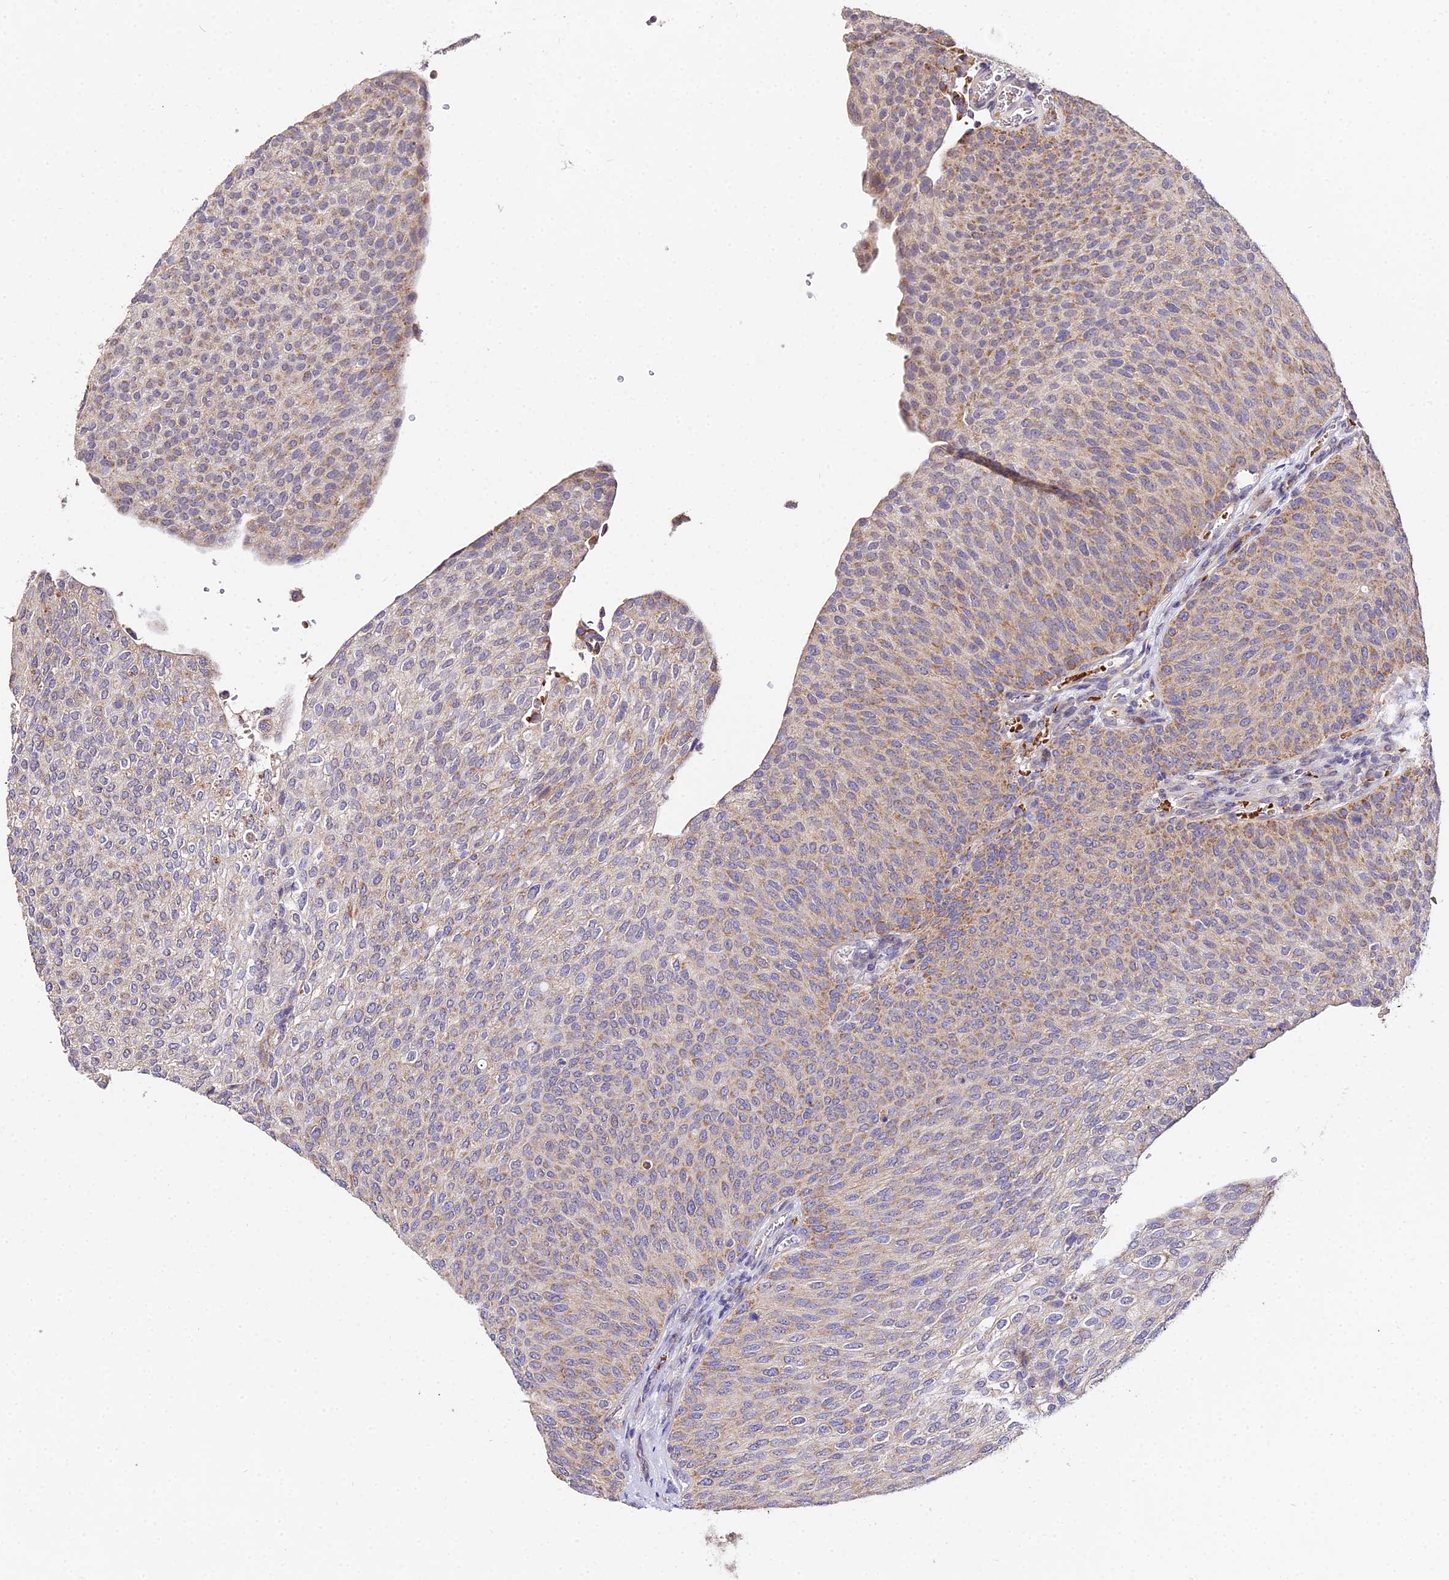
{"staining": {"intensity": "moderate", "quantity": "<25%", "location": "cytoplasmic/membranous"}, "tissue": "urothelial cancer", "cell_type": "Tumor cells", "image_type": "cancer", "snomed": [{"axis": "morphology", "description": "Urothelial carcinoma, High grade"}, {"axis": "topography", "description": "Urinary bladder"}], "caption": "Immunohistochemistry (IHC) photomicrograph of high-grade urothelial carcinoma stained for a protein (brown), which reveals low levels of moderate cytoplasmic/membranous positivity in approximately <25% of tumor cells.", "gene": "WDR5B", "patient": {"sex": "female", "age": 79}}